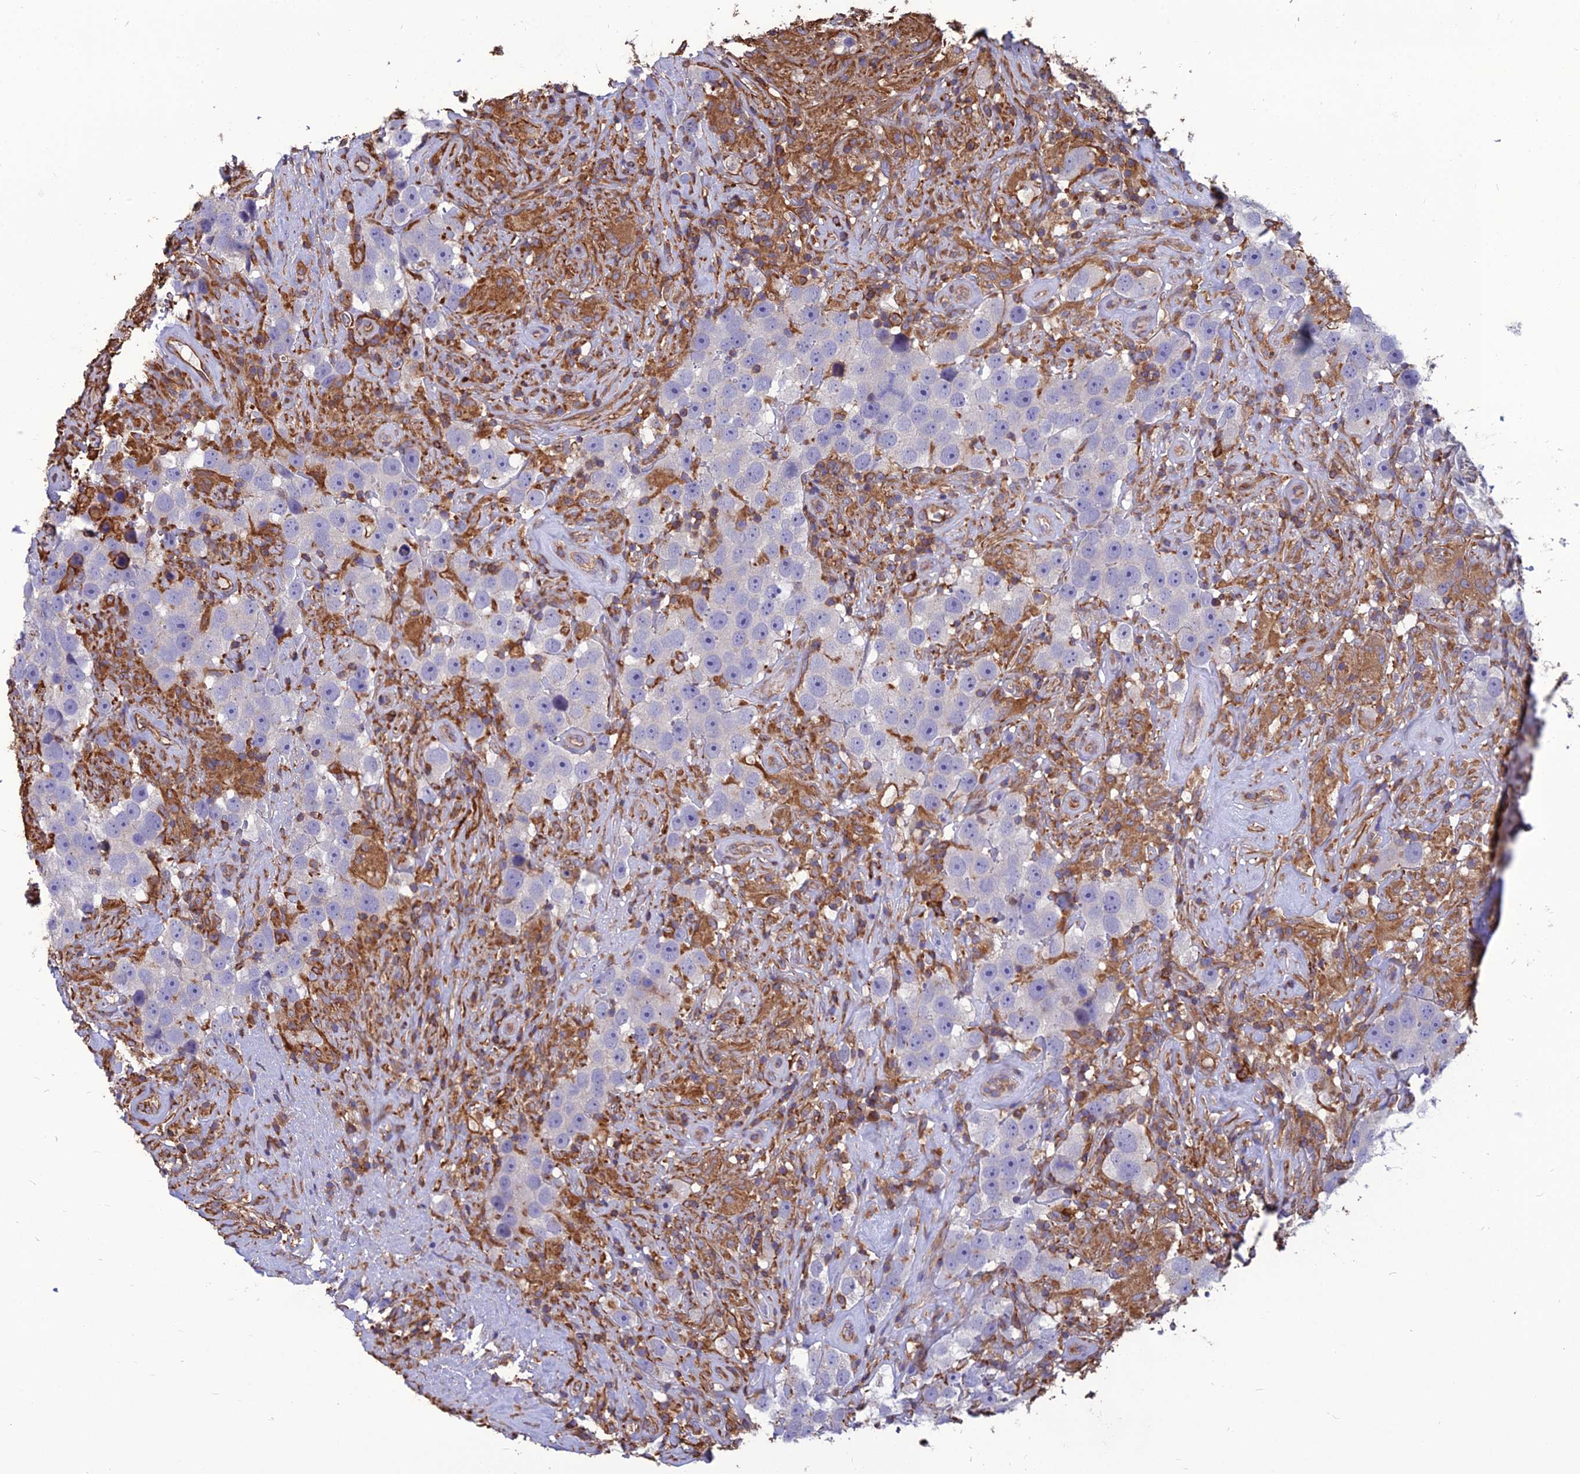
{"staining": {"intensity": "negative", "quantity": "none", "location": "none"}, "tissue": "testis cancer", "cell_type": "Tumor cells", "image_type": "cancer", "snomed": [{"axis": "morphology", "description": "Seminoma, NOS"}, {"axis": "topography", "description": "Testis"}], "caption": "This micrograph is of seminoma (testis) stained with immunohistochemistry to label a protein in brown with the nuclei are counter-stained blue. There is no expression in tumor cells.", "gene": "PSMD11", "patient": {"sex": "male", "age": 49}}